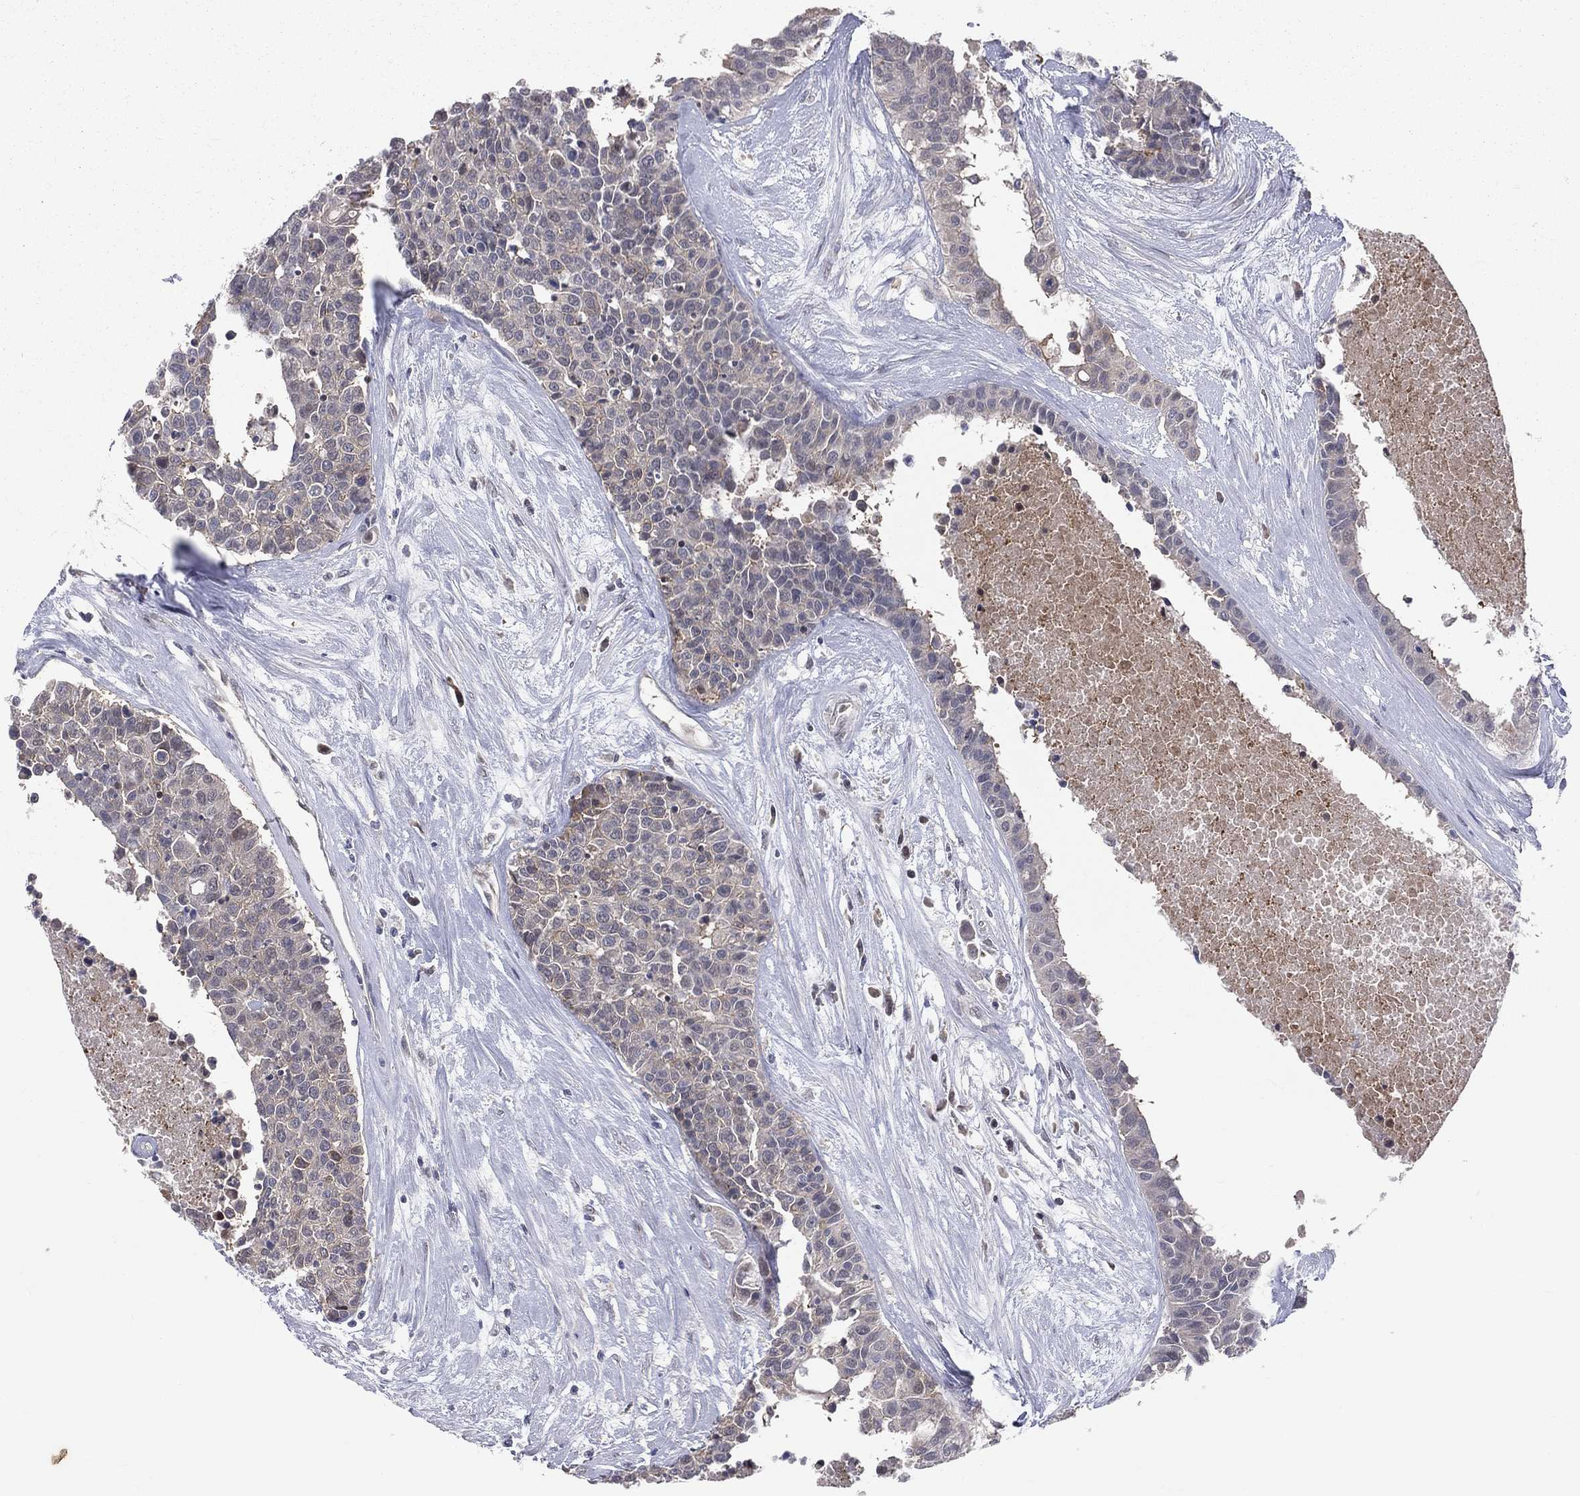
{"staining": {"intensity": "negative", "quantity": "none", "location": "none"}, "tissue": "carcinoid", "cell_type": "Tumor cells", "image_type": "cancer", "snomed": [{"axis": "morphology", "description": "Carcinoid, malignant, NOS"}, {"axis": "topography", "description": "Colon"}], "caption": "Tumor cells are negative for brown protein staining in malignant carcinoid.", "gene": "DLG4", "patient": {"sex": "male", "age": 81}}